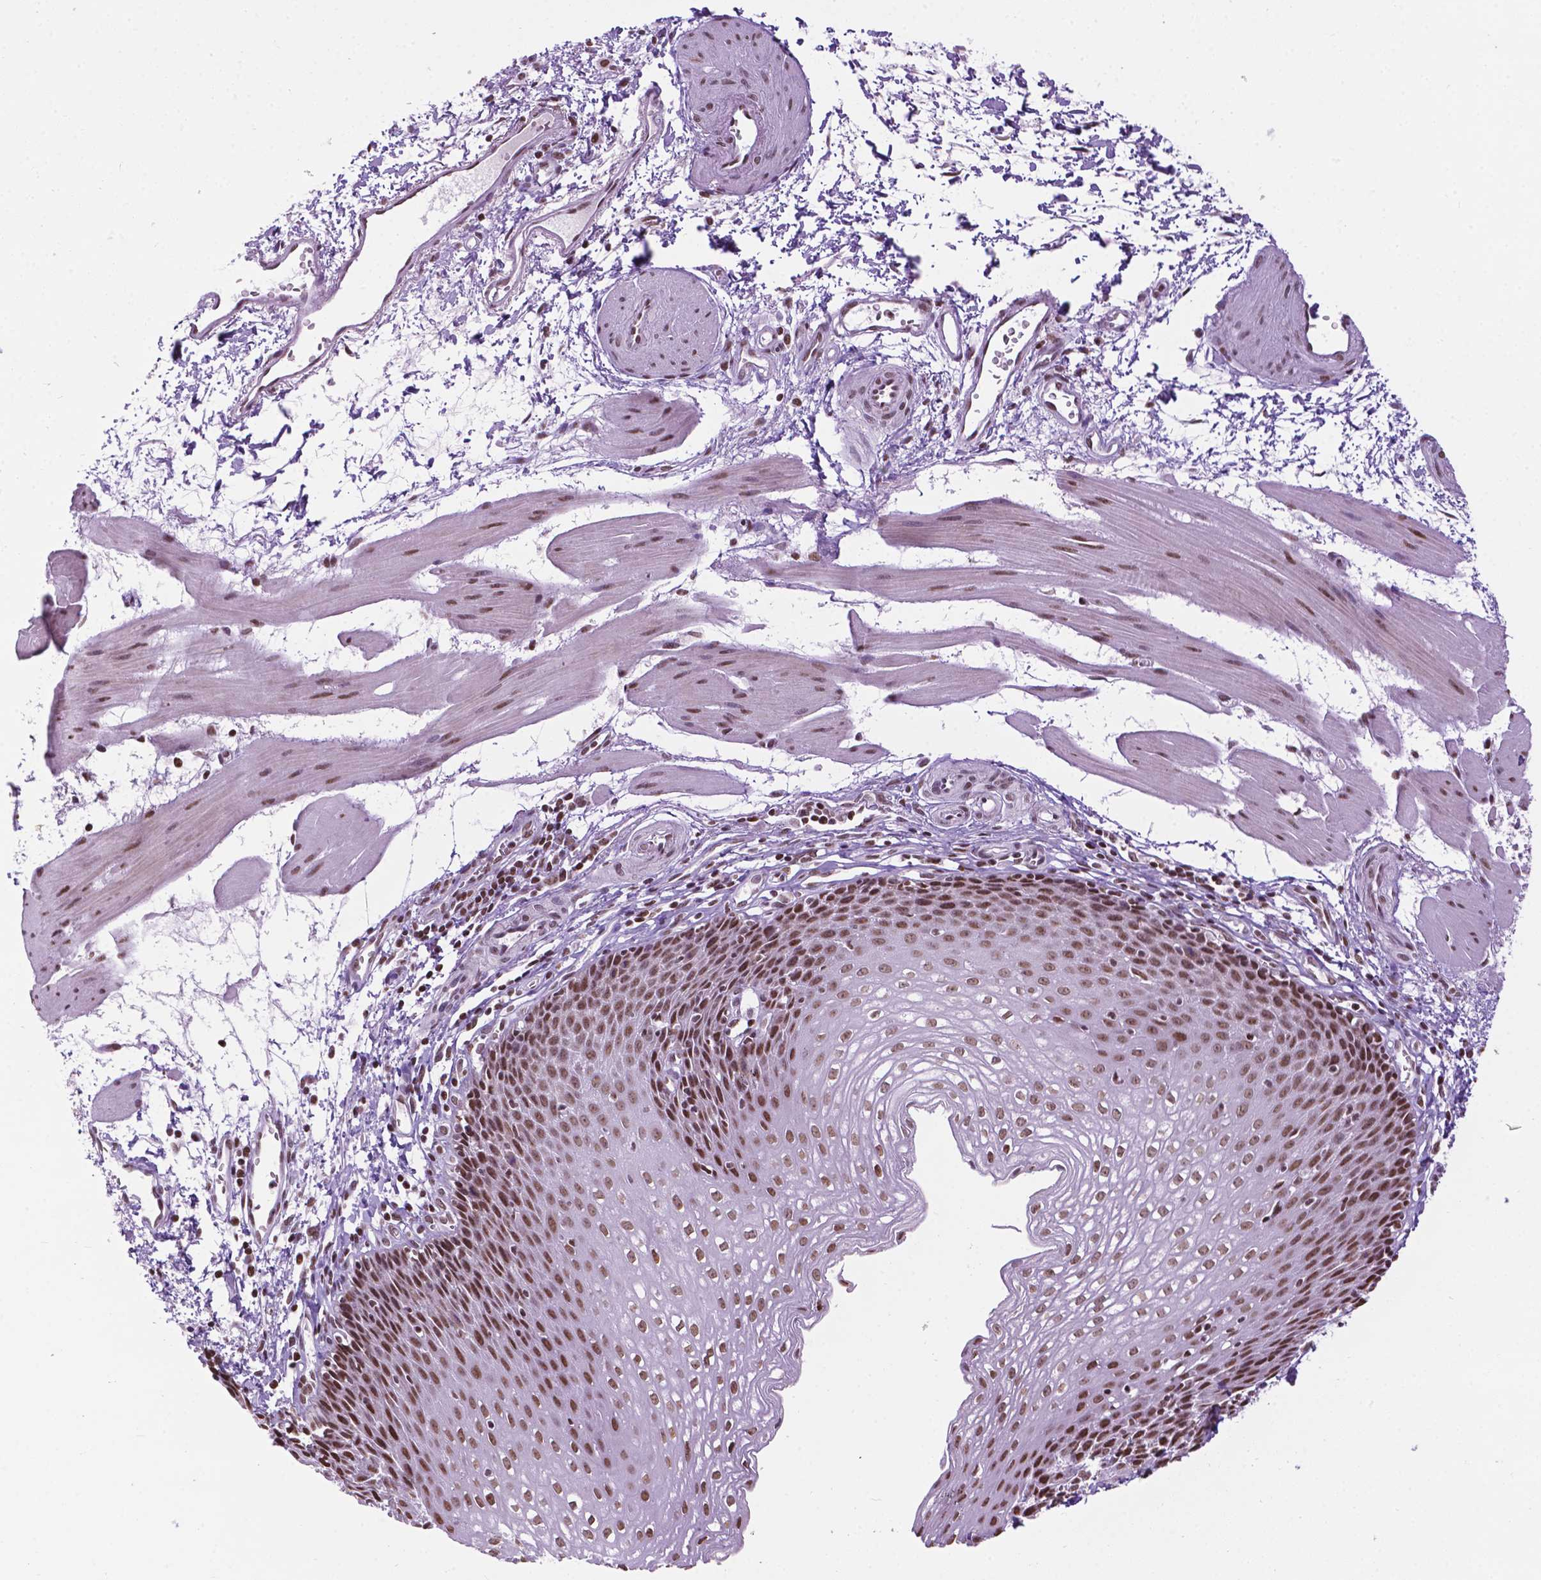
{"staining": {"intensity": "moderate", "quantity": ">75%", "location": "nuclear"}, "tissue": "esophagus", "cell_type": "Squamous epithelial cells", "image_type": "normal", "snomed": [{"axis": "morphology", "description": "Normal tissue, NOS"}, {"axis": "topography", "description": "Esophagus"}], "caption": "Immunohistochemical staining of benign human esophagus demonstrates medium levels of moderate nuclear expression in approximately >75% of squamous epithelial cells.", "gene": "COL23A1", "patient": {"sex": "female", "age": 64}}